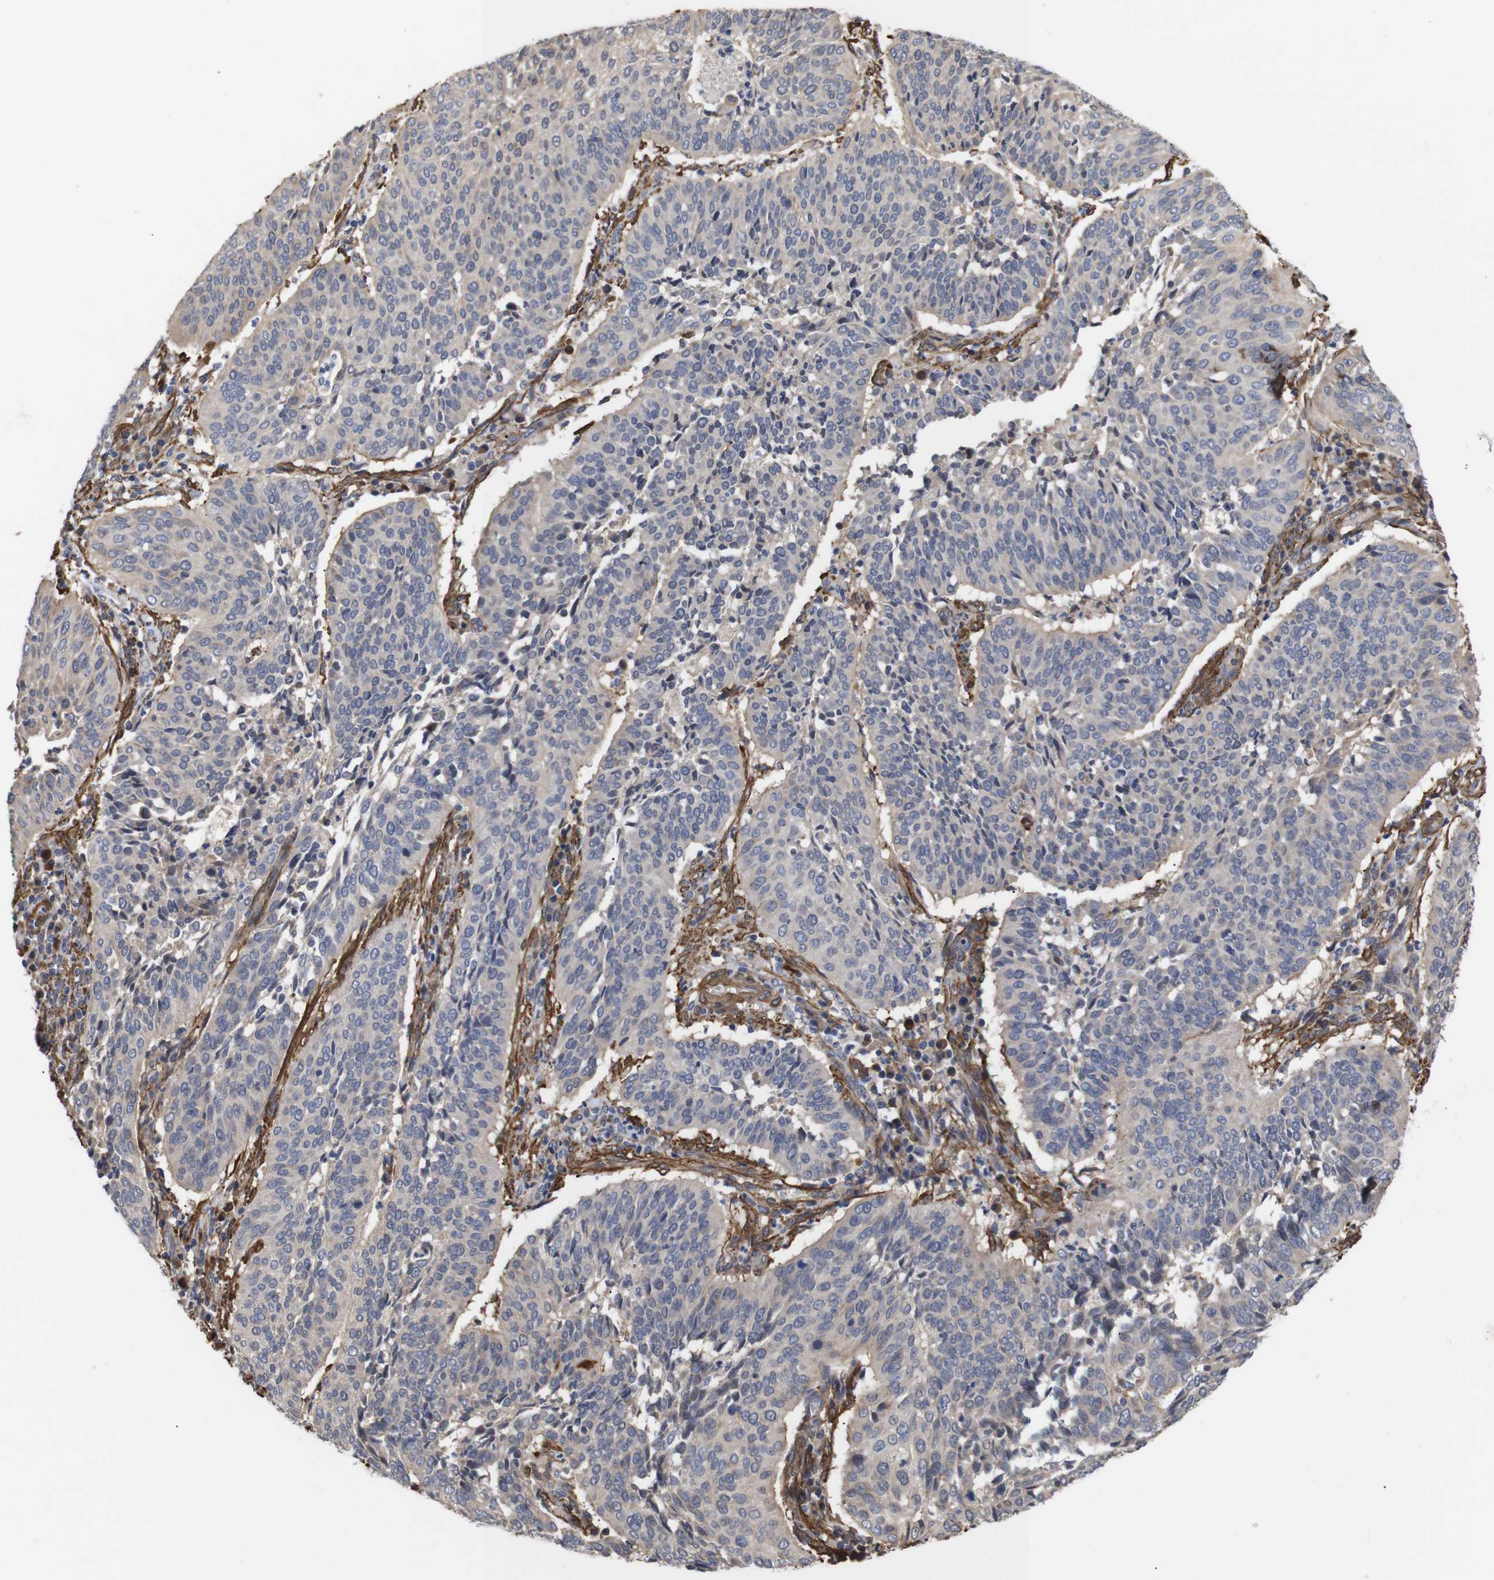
{"staining": {"intensity": "weak", "quantity": ">75%", "location": "cytoplasmic/membranous"}, "tissue": "cervical cancer", "cell_type": "Tumor cells", "image_type": "cancer", "snomed": [{"axis": "morphology", "description": "Normal tissue, NOS"}, {"axis": "morphology", "description": "Squamous cell carcinoma, NOS"}, {"axis": "topography", "description": "Cervix"}], "caption": "There is low levels of weak cytoplasmic/membranous expression in tumor cells of squamous cell carcinoma (cervical), as demonstrated by immunohistochemical staining (brown color).", "gene": "PDLIM5", "patient": {"sex": "female", "age": 39}}